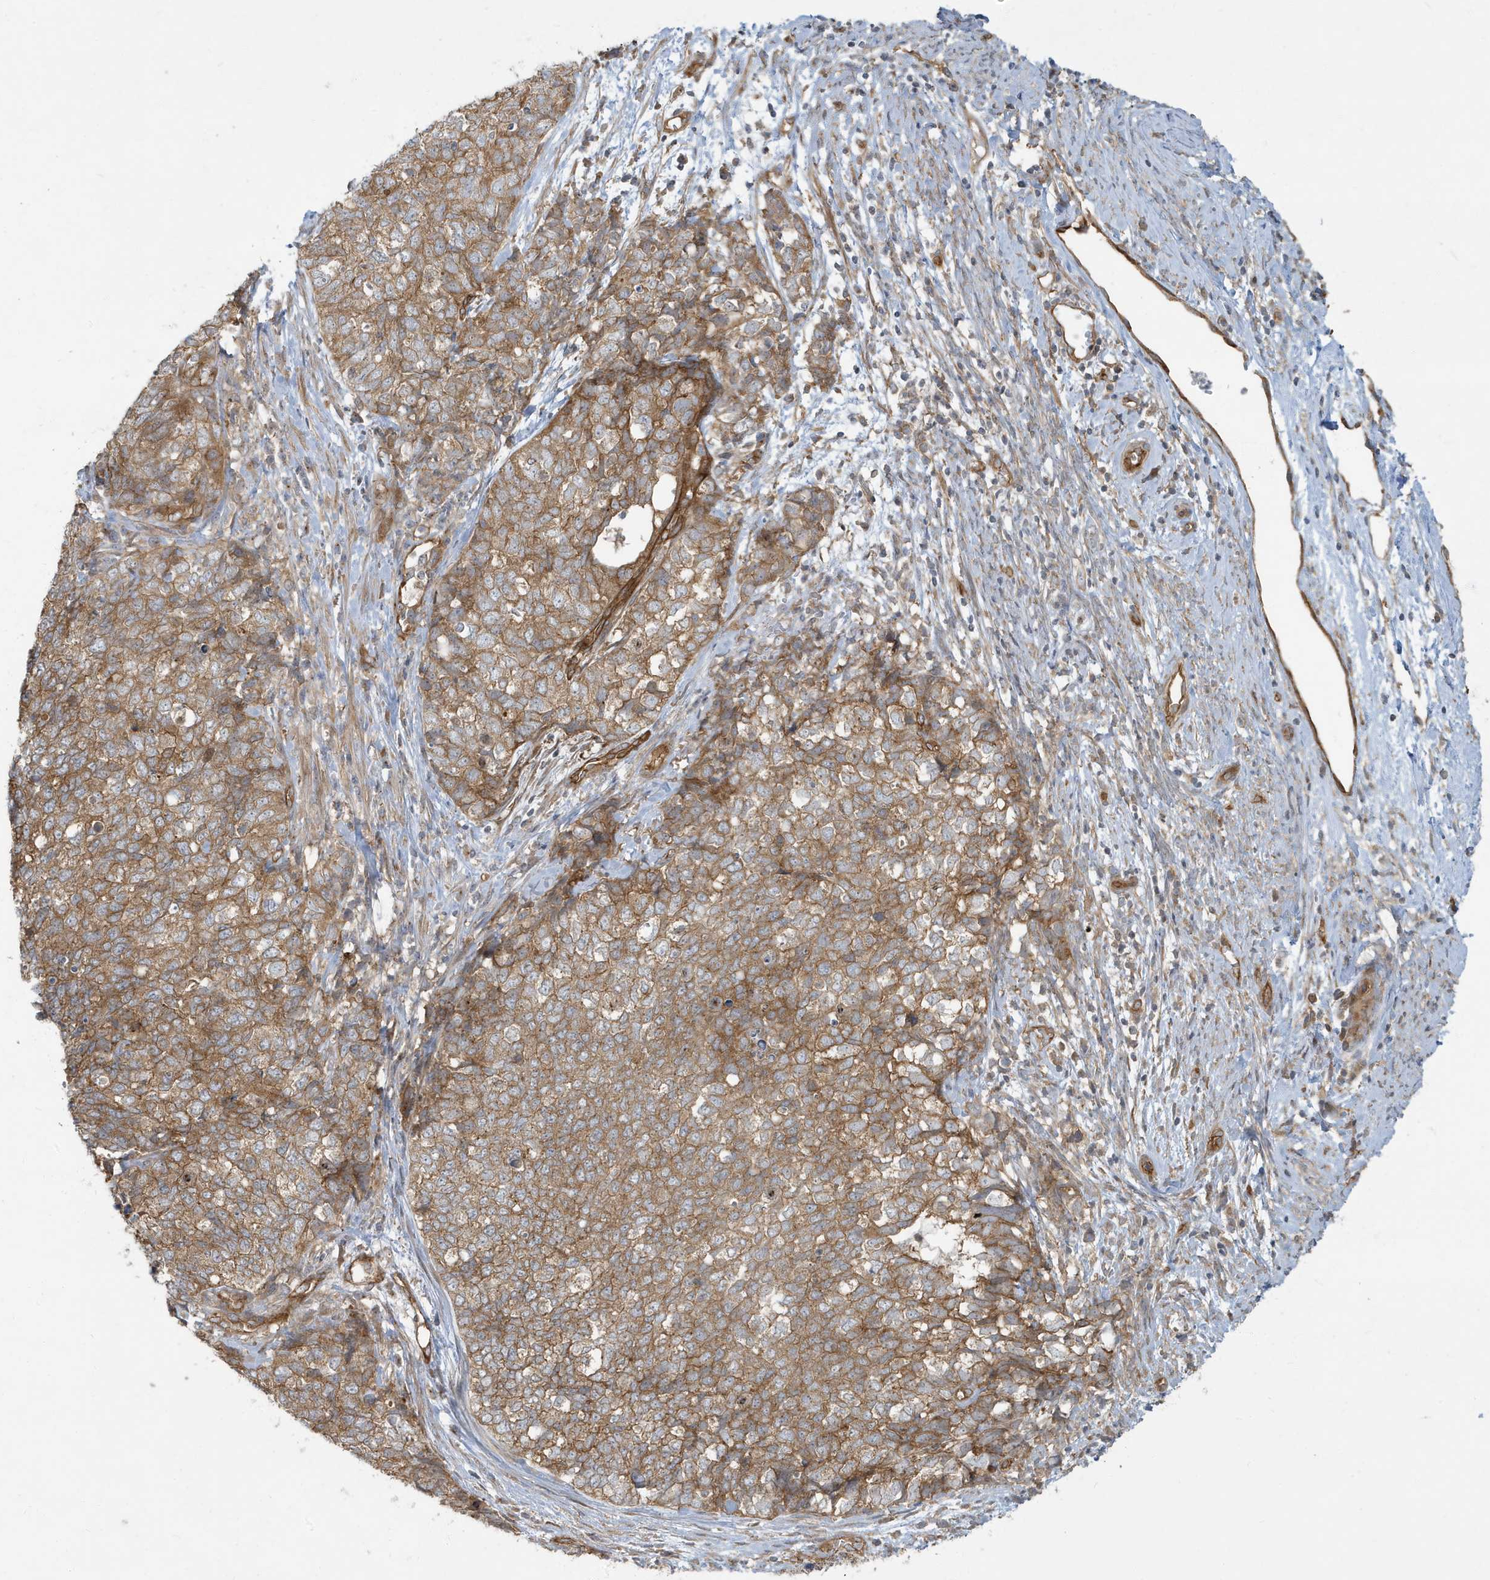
{"staining": {"intensity": "moderate", "quantity": ">75%", "location": "cytoplasmic/membranous"}, "tissue": "cervical cancer", "cell_type": "Tumor cells", "image_type": "cancer", "snomed": [{"axis": "morphology", "description": "Squamous cell carcinoma, NOS"}, {"axis": "topography", "description": "Cervix"}], "caption": "The image shows a brown stain indicating the presence of a protein in the cytoplasmic/membranous of tumor cells in cervical squamous cell carcinoma.", "gene": "ATP23", "patient": {"sex": "female", "age": 63}}